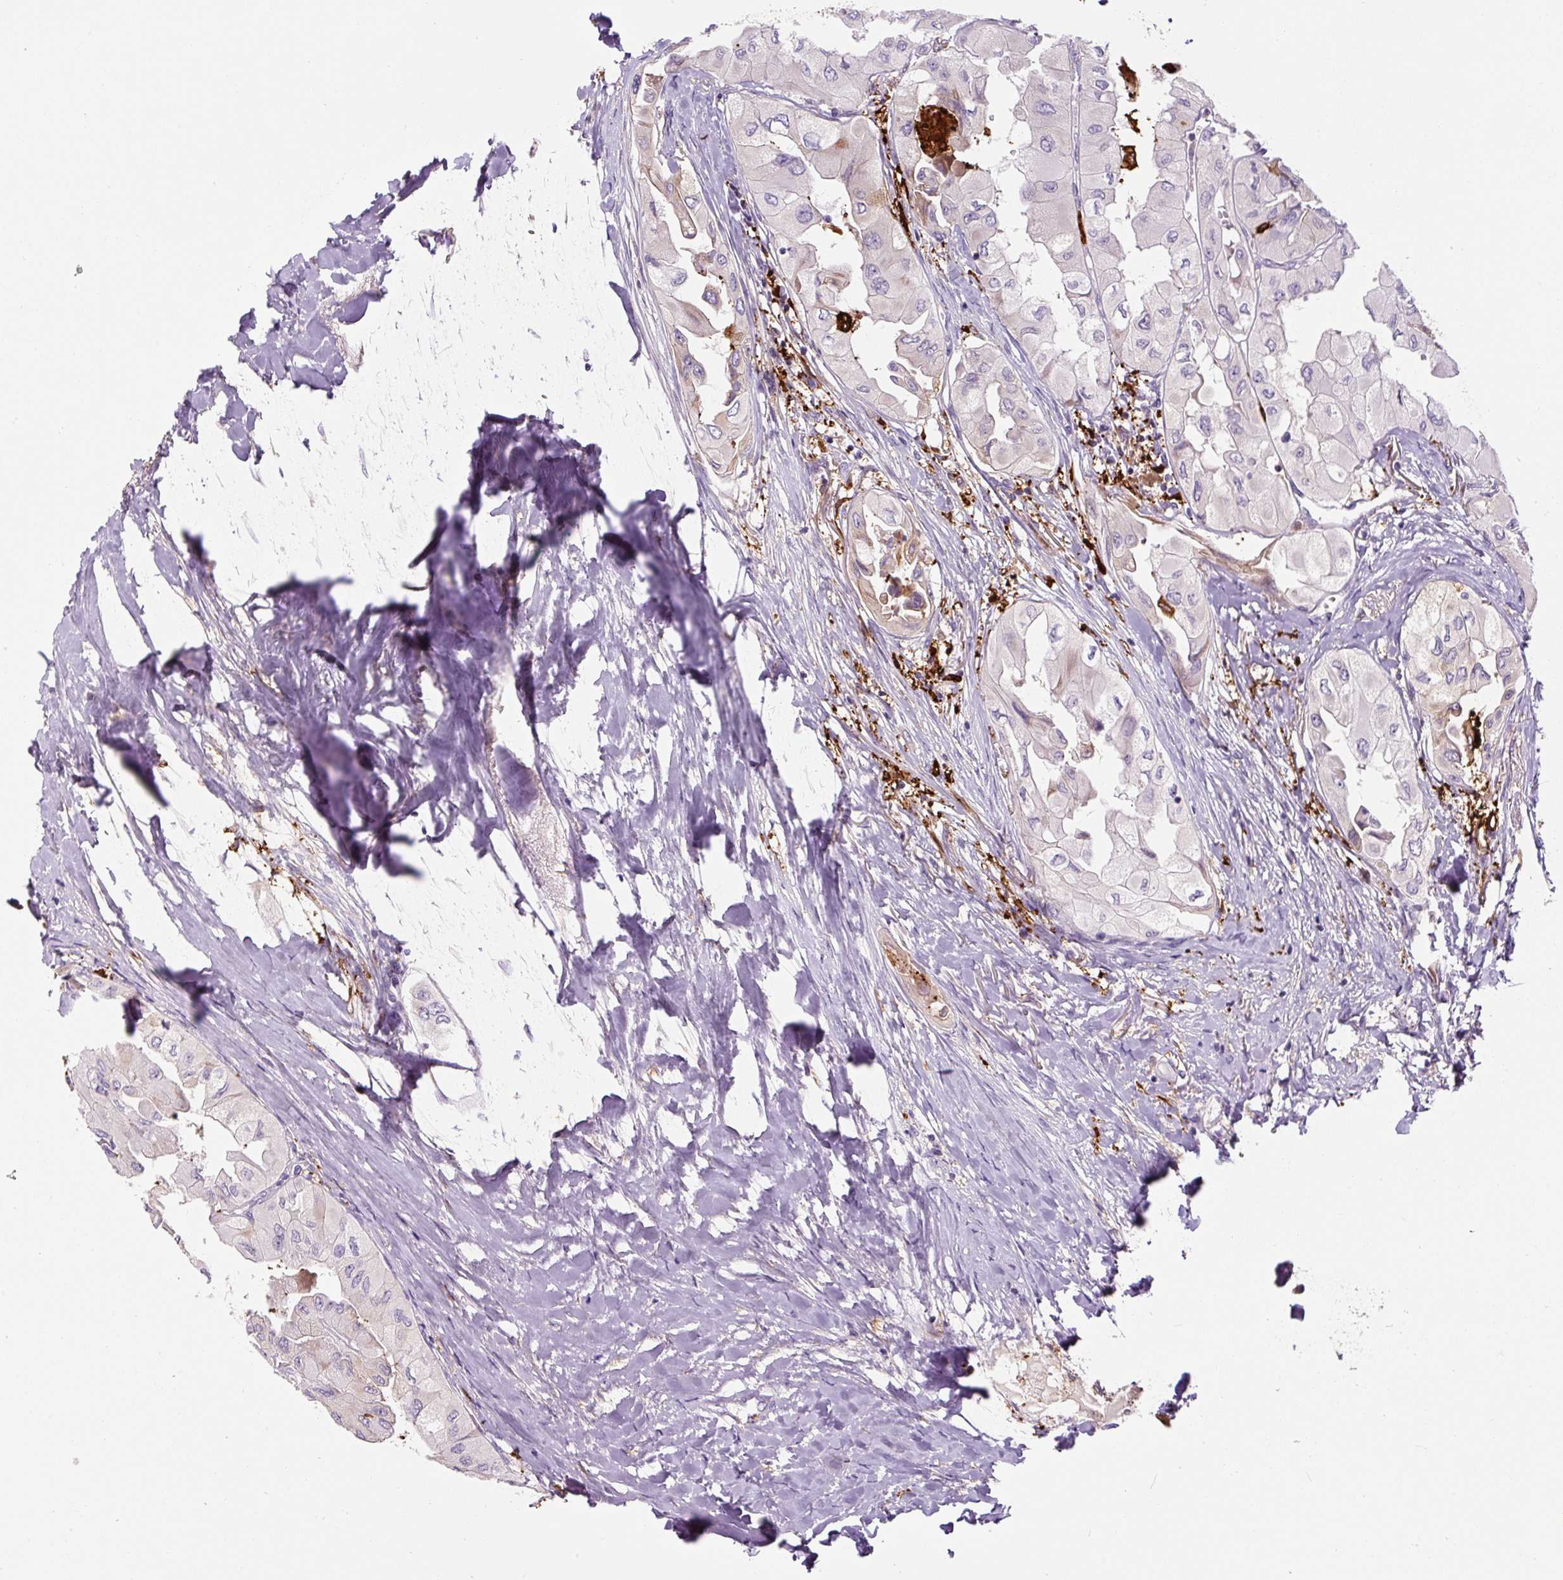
{"staining": {"intensity": "negative", "quantity": "none", "location": "none"}, "tissue": "thyroid cancer", "cell_type": "Tumor cells", "image_type": "cancer", "snomed": [{"axis": "morphology", "description": "Normal tissue, NOS"}, {"axis": "morphology", "description": "Papillary adenocarcinoma, NOS"}, {"axis": "topography", "description": "Thyroid gland"}], "caption": "Tumor cells show no significant protein positivity in thyroid cancer.", "gene": "FUT10", "patient": {"sex": "female", "age": 59}}